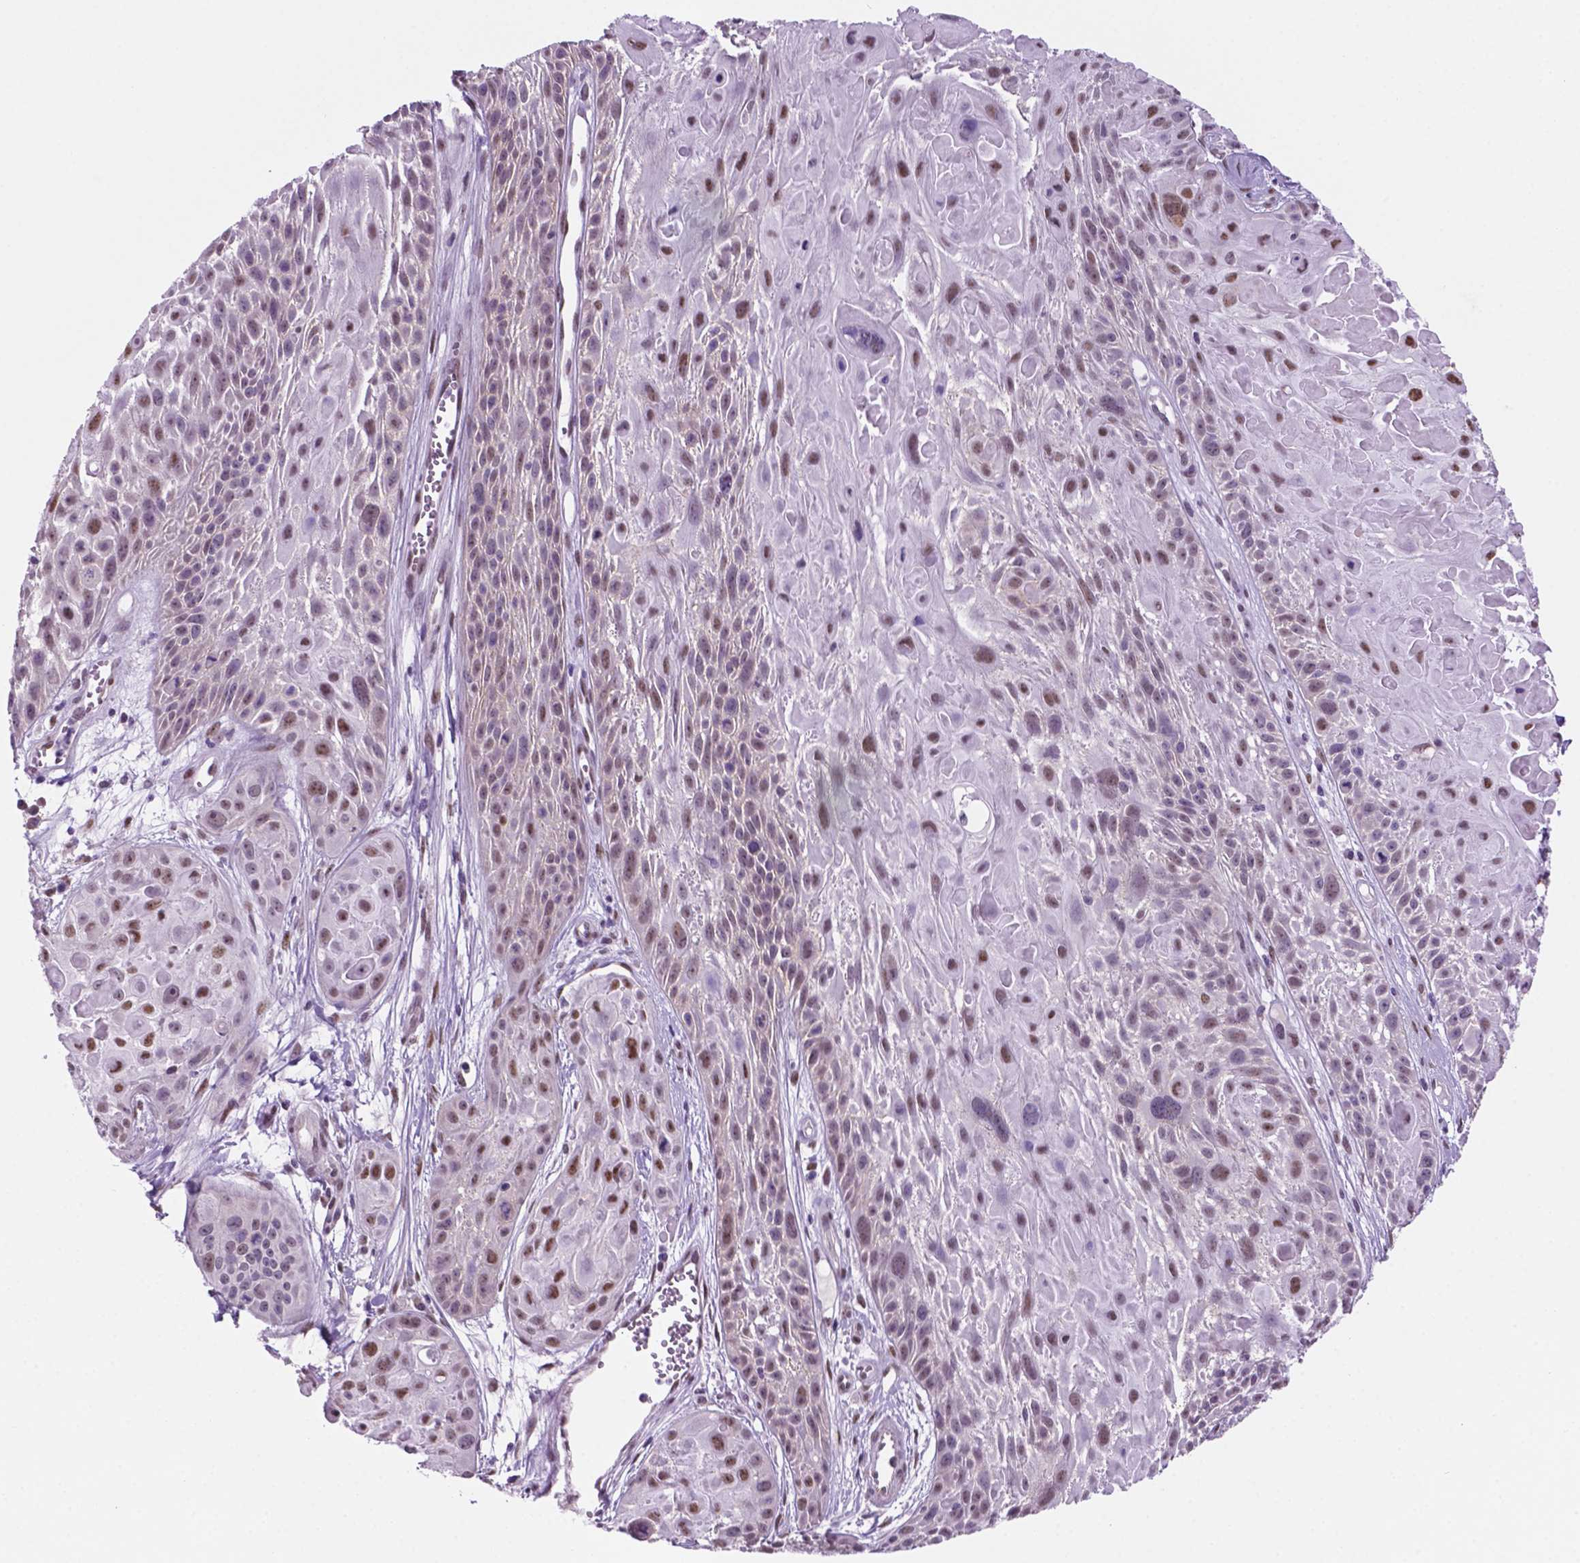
{"staining": {"intensity": "moderate", "quantity": "25%-75%", "location": "nuclear"}, "tissue": "skin cancer", "cell_type": "Tumor cells", "image_type": "cancer", "snomed": [{"axis": "morphology", "description": "Squamous cell carcinoma, NOS"}, {"axis": "topography", "description": "Skin"}, {"axis": "topography", "description": "Anal"}], "caption": "IHC histopathology image of human skin cancer stained for a protein (brown), which exhibits medium levels of moderate nuclear expression in approximately 25%-75% of tumor cells.", "gene": "C18orf21", "patient": {"sex": "female", "age": 75}}